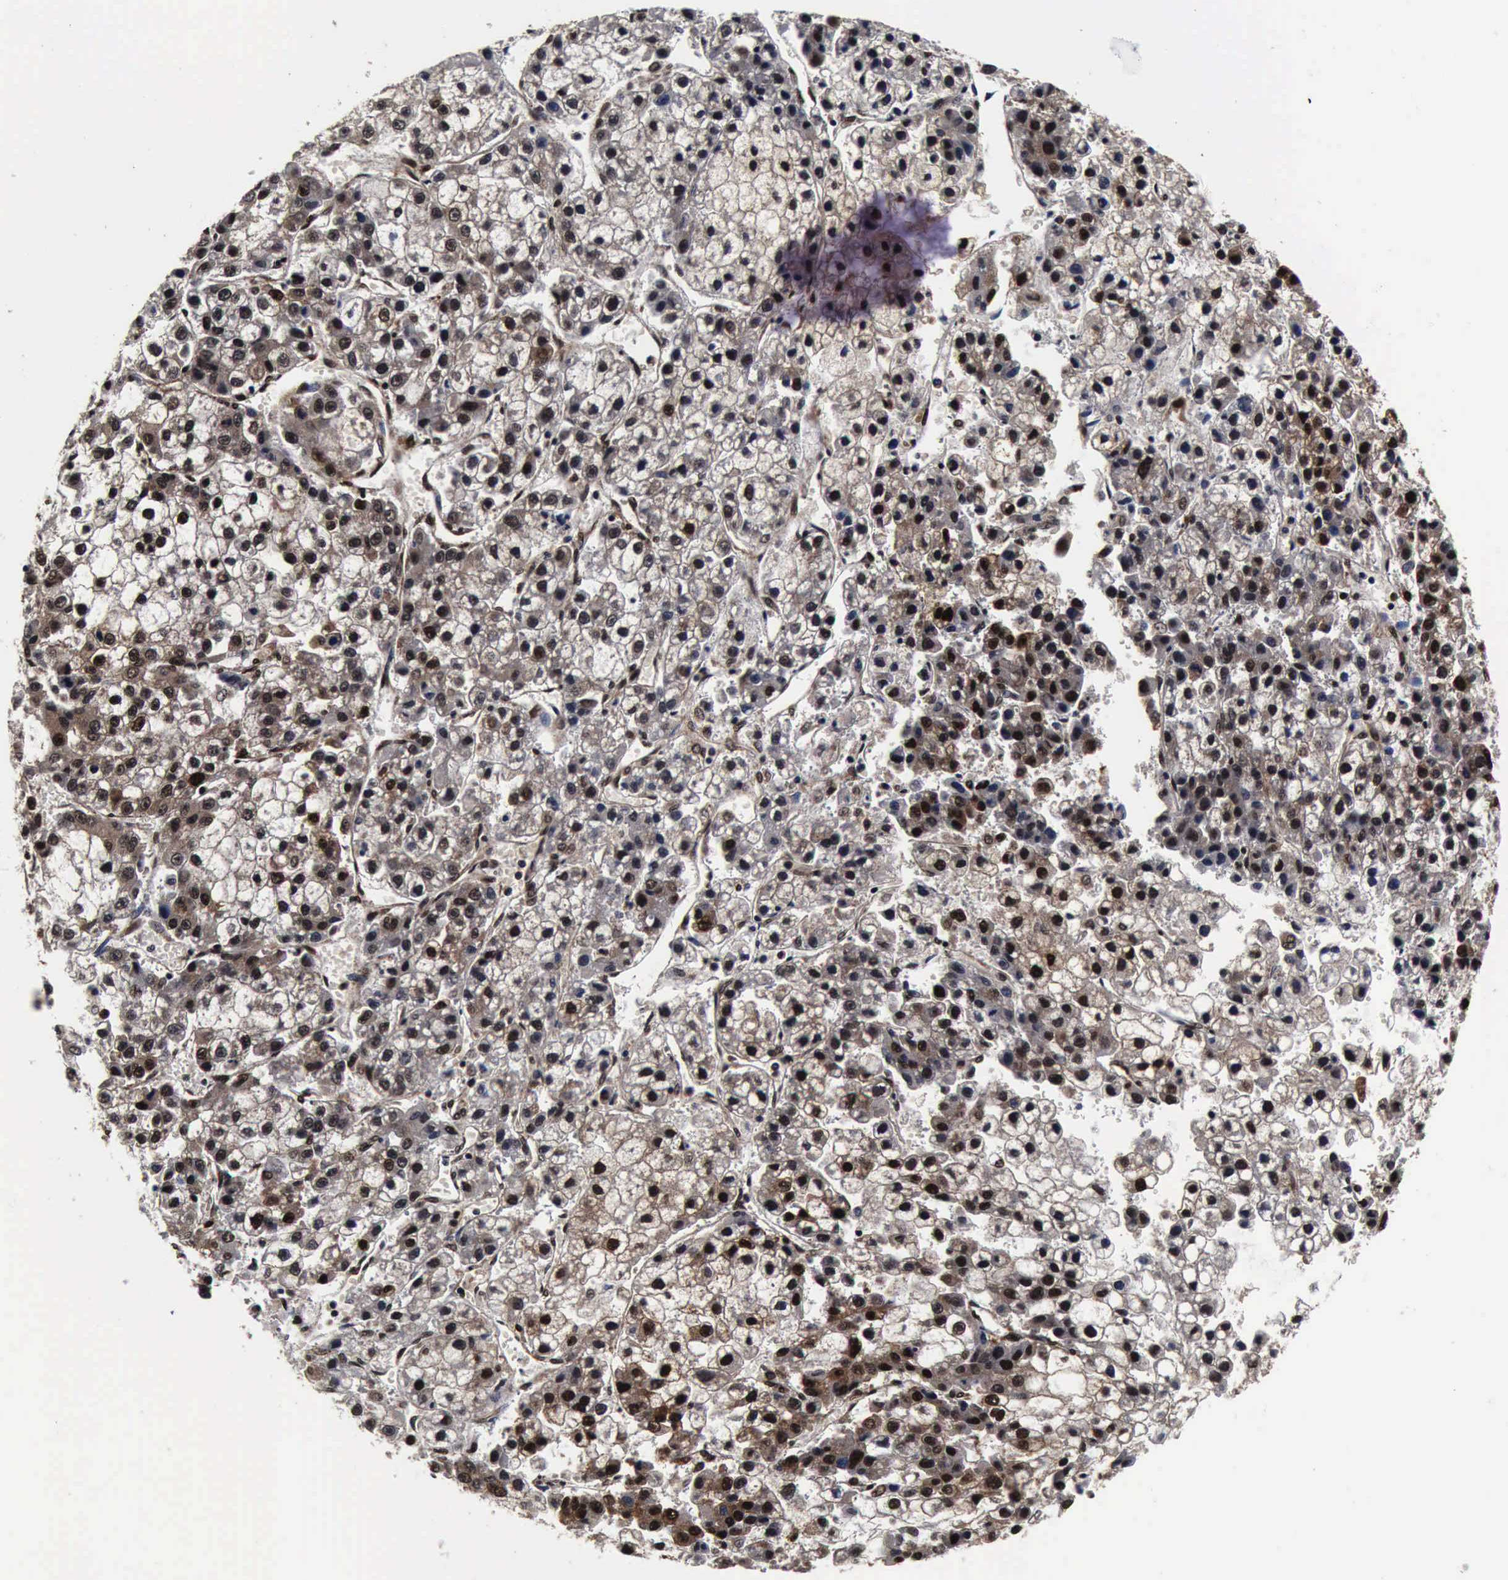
{"staining": {"intensity": "moderate", "quantity": ">75%", "location": "cytoplasmic/membranous,nuclear"}, "tissue": "liver cancer", "cell_type": "Tumor cells", "image_type": "cancer", "snomed": [{"axis": "morphology", "description": "Carcinoma, Hepatocellular, NOS"}, {"axis": "topography", "description": "Liver"}], "caption": "Brown immunohistochemical staining in liver hepatocellular carcinoma reveals moderate cytoplasmic/membranous and nuclear positivity in about >75% of tumor cells.", "gene": "UBC", "patient": {"sex": "female", "age": 66}}